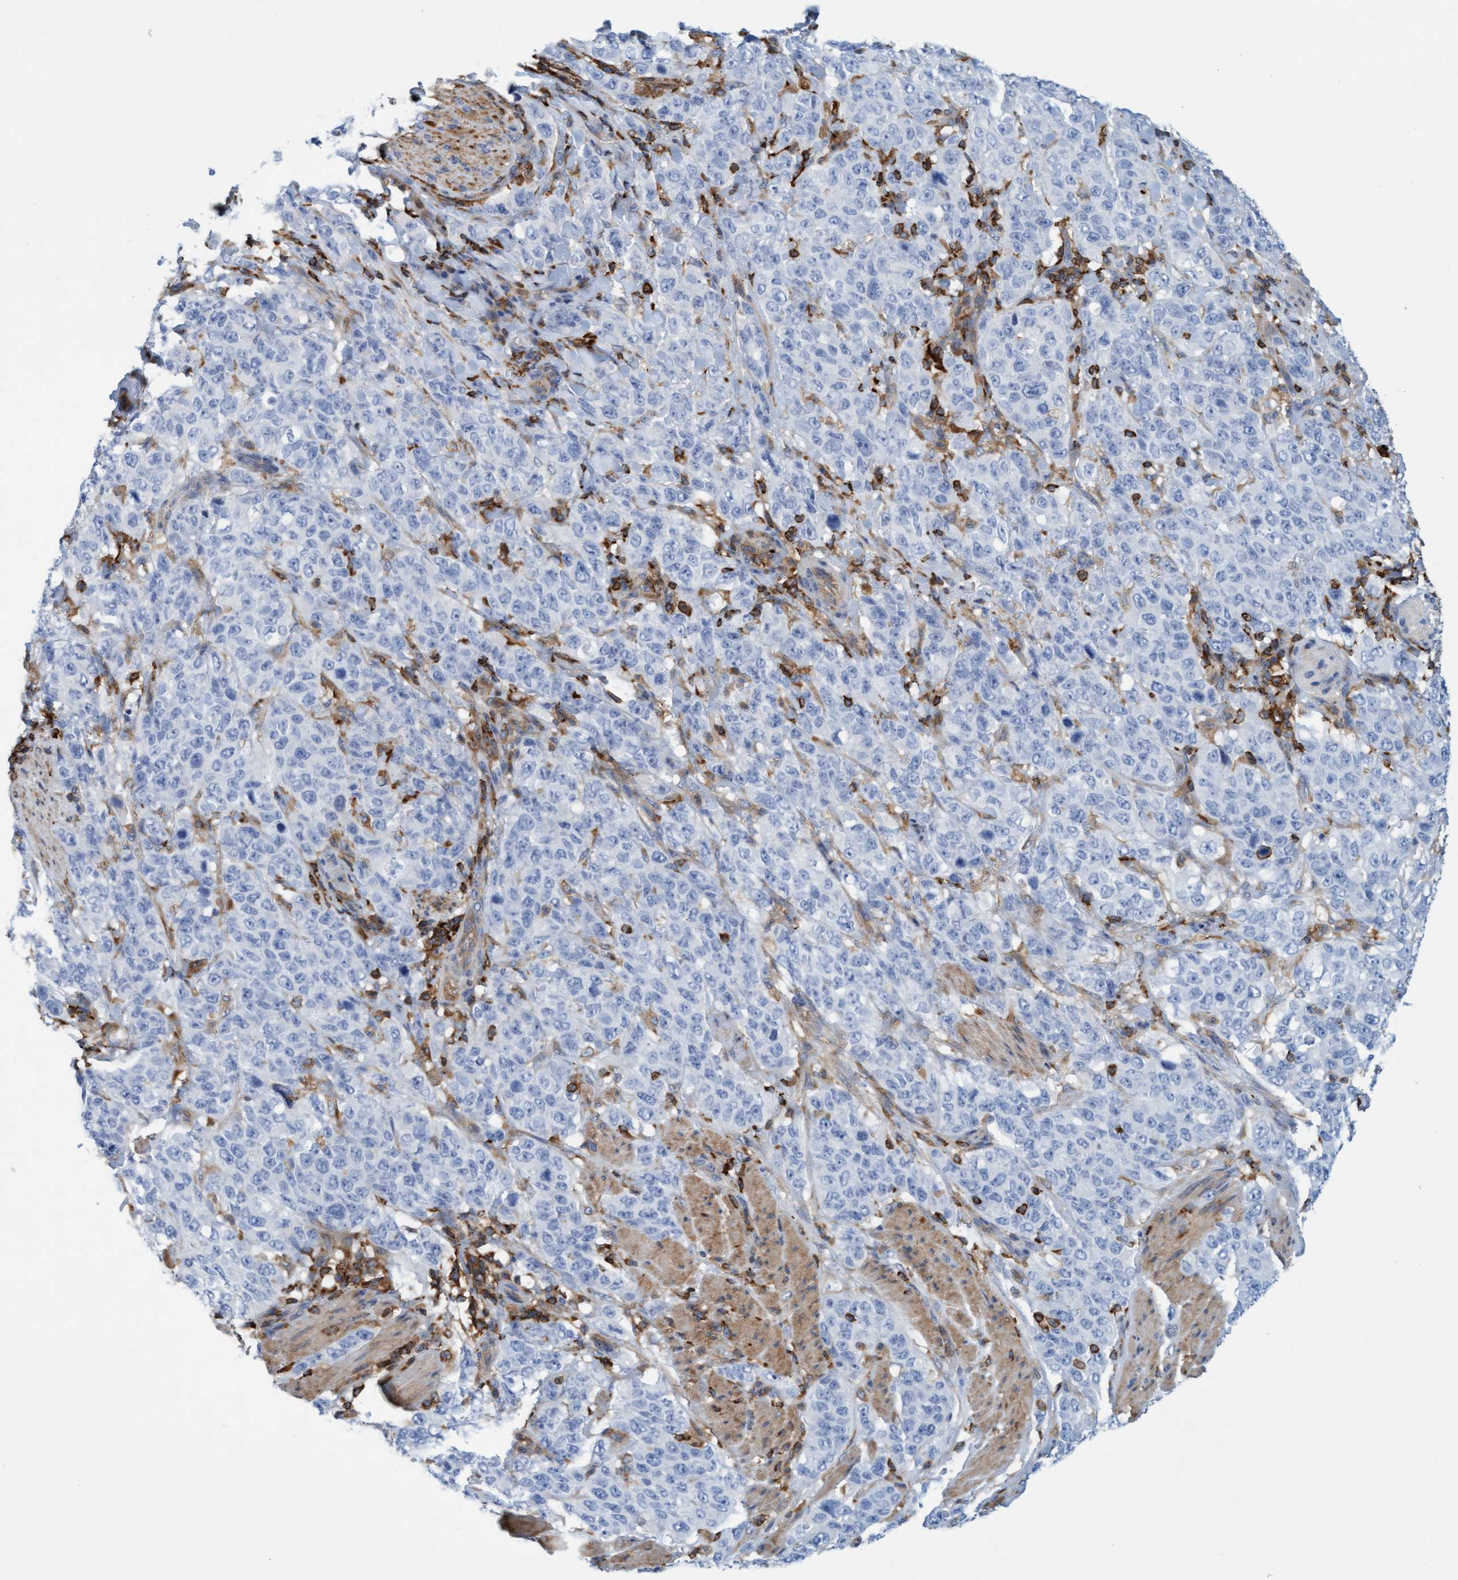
{"staining": {"intensity": "negative", "quantity": "none", "location": "none"}, "tissue": "stomach cancer", "cell_type": "Tumor cells", "image_type": "cancer", "snomed": [{"axis": "morphology", "description": "Adenocarcinoma, NOS"}, {"axis": "topography", "description": "Stomach"}], "caption": "Protein analysis of adenocarcinoma (stomach) shows no significant expression in tumor cells.", "gene": "FNBP1", "patient": {"sex": "male", "age": 48}}